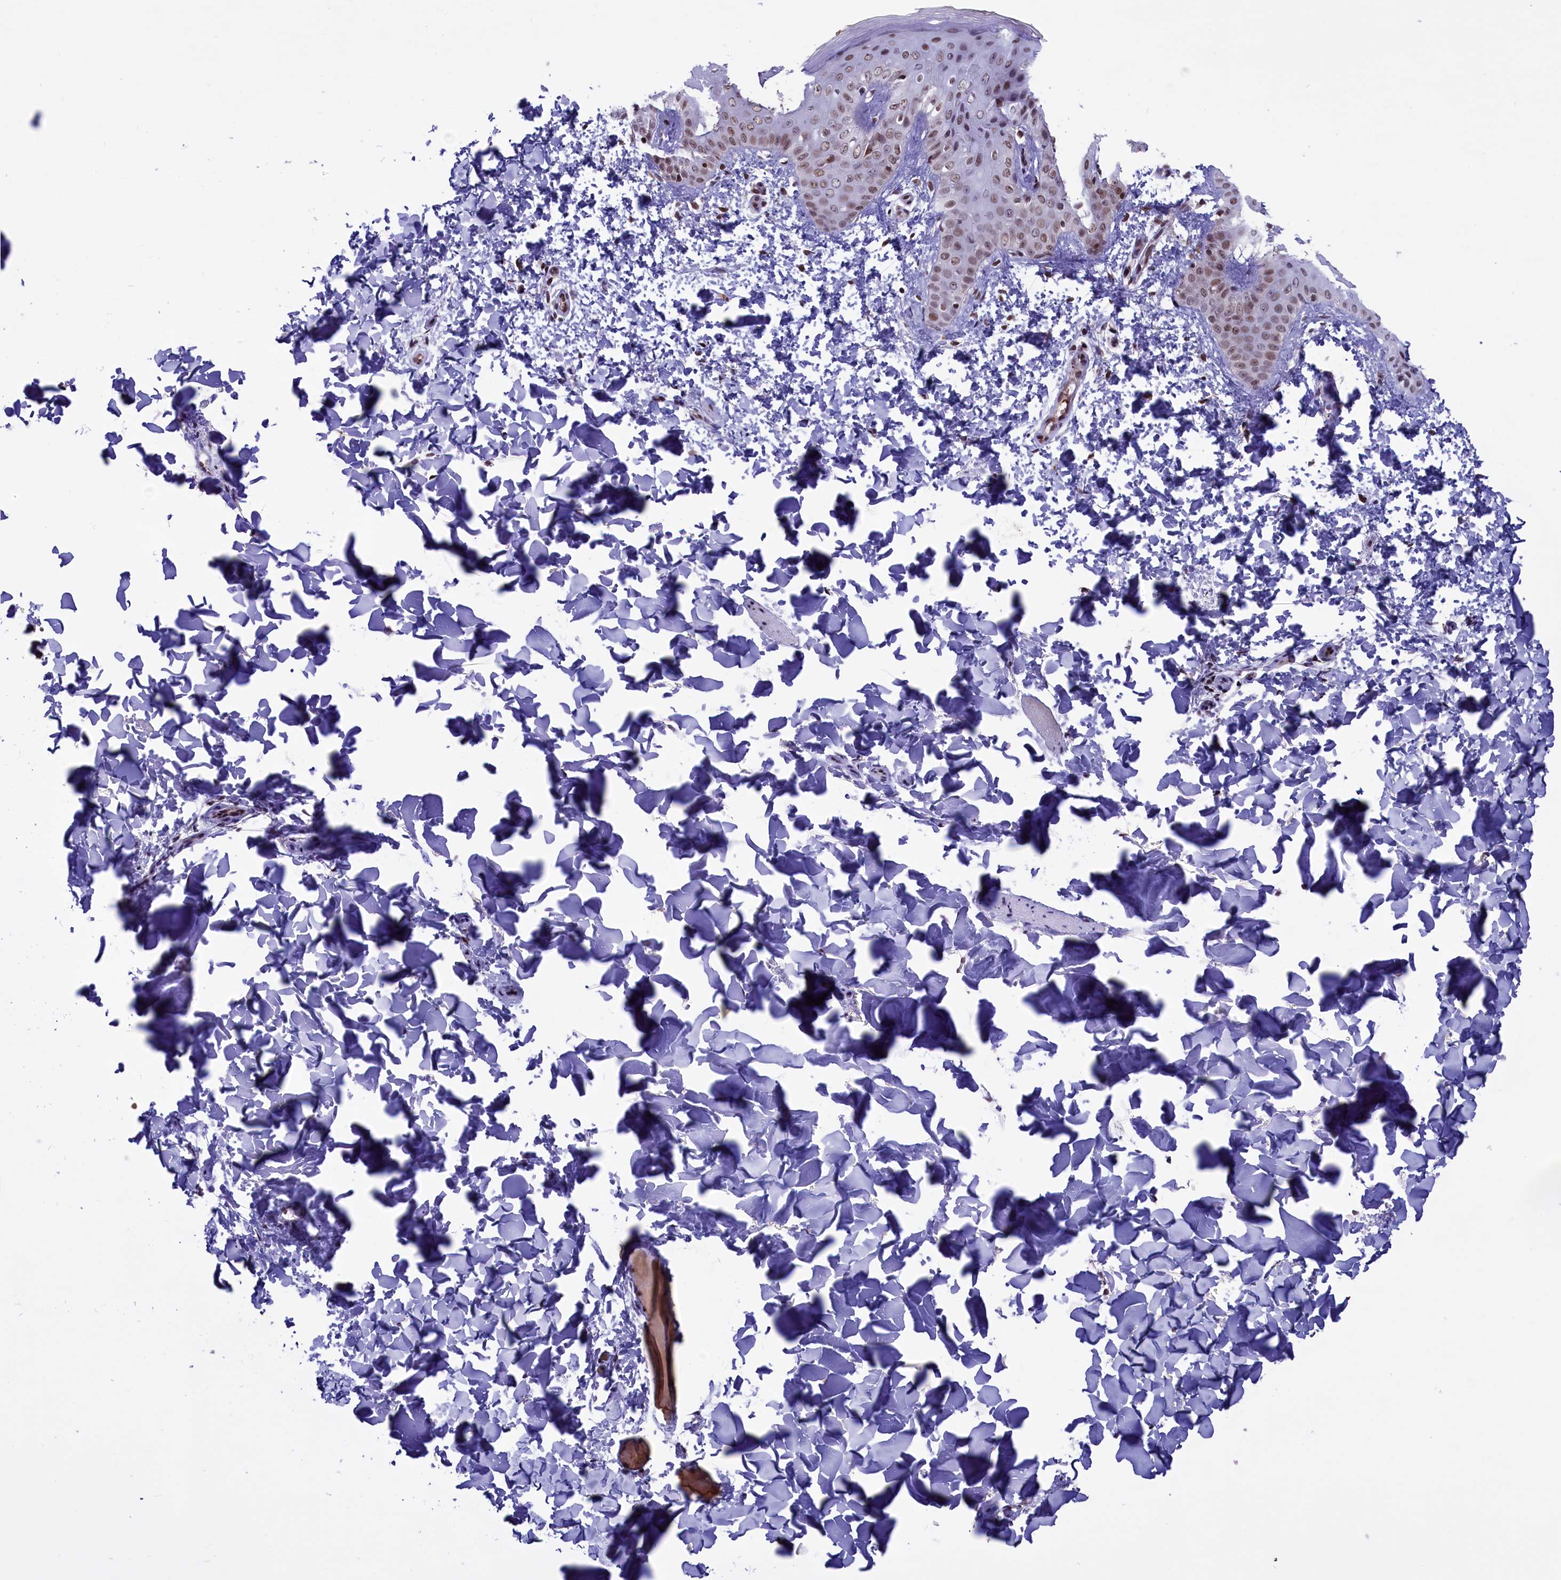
{"staining": {"intensity": "moderate", "quantity": ">75%", "location": "nuclear"}, "tissue": "skin", "cell_type": "Fibroblasts", "image_type": "normal", "snomed": [{"axis": "morphology", "description": "Normal tissue, NOS"}, {"axis": "topography", "description": "Skin"}], "caption": "Protein expression analysis of normal human skin reveals moderate nuclear positivity in approximately >75% of fibroblasts. The staining is performed using DAB (3,3'-diaminobenzidine) brown chromogen to label protein expression. The nuclei are counter-stained blue using hematoxylin.", "gene": "MPHOSPH8", "patient": {"sex": "male", "age": 36}}